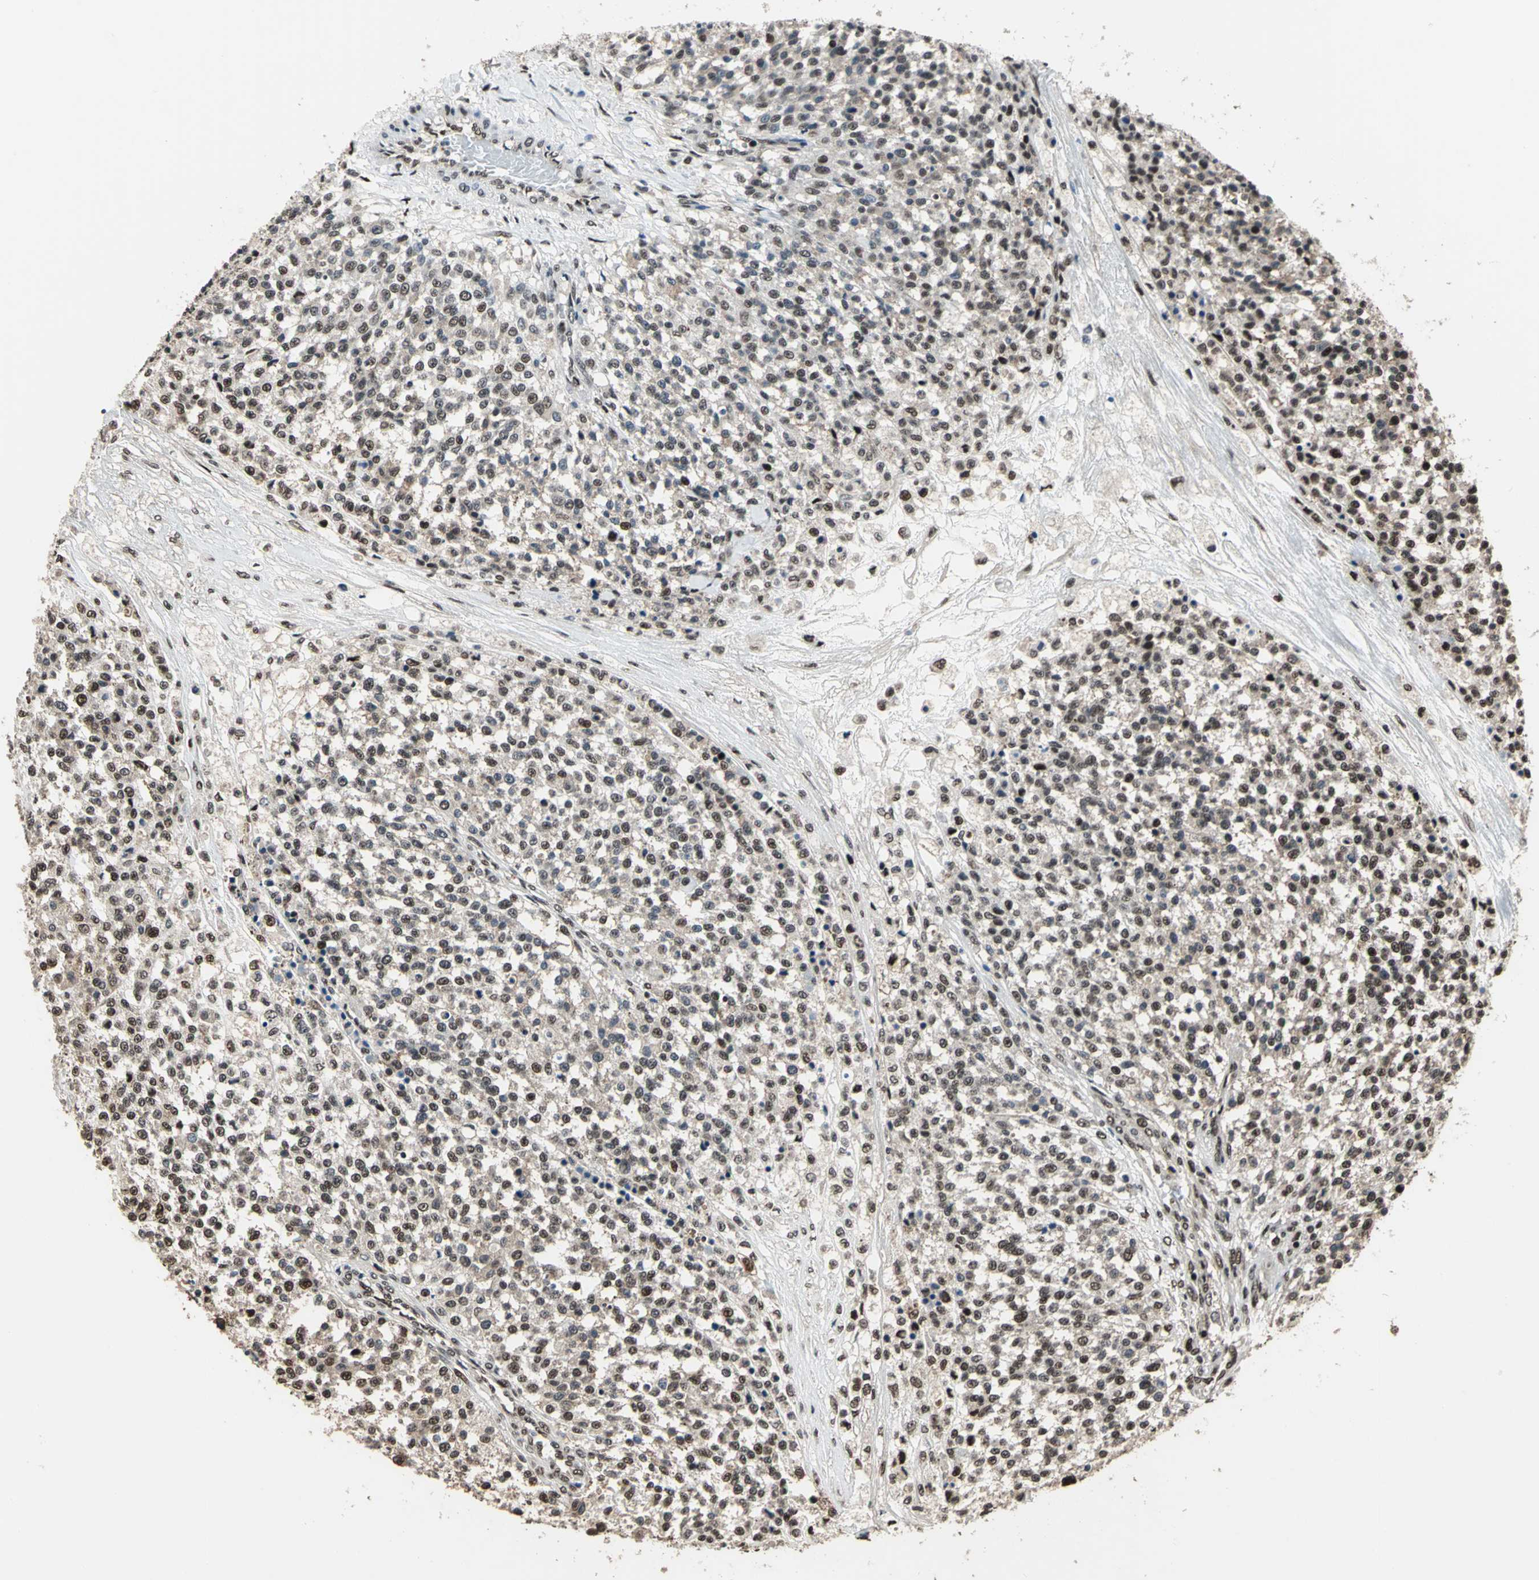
{"staining": {"intensity": "moderate", "quantity": ">75%", "location": "nuclear"}, "tissue": "testis cancer", "cell_type": "Tumor cells", "image_type": "cancer", "snomed": [{"axis": "morphology", "description": "Seminoma, NOS"}, {"axis": "topography", "description": "Testis"}], "caption": "Protein staining of testis seminoma tissue displays moderate nuclear expression in approximately >75% of tumor cells.", "gene": "MIS18BP1", "patient": {"sex": "male", "age": 59}}